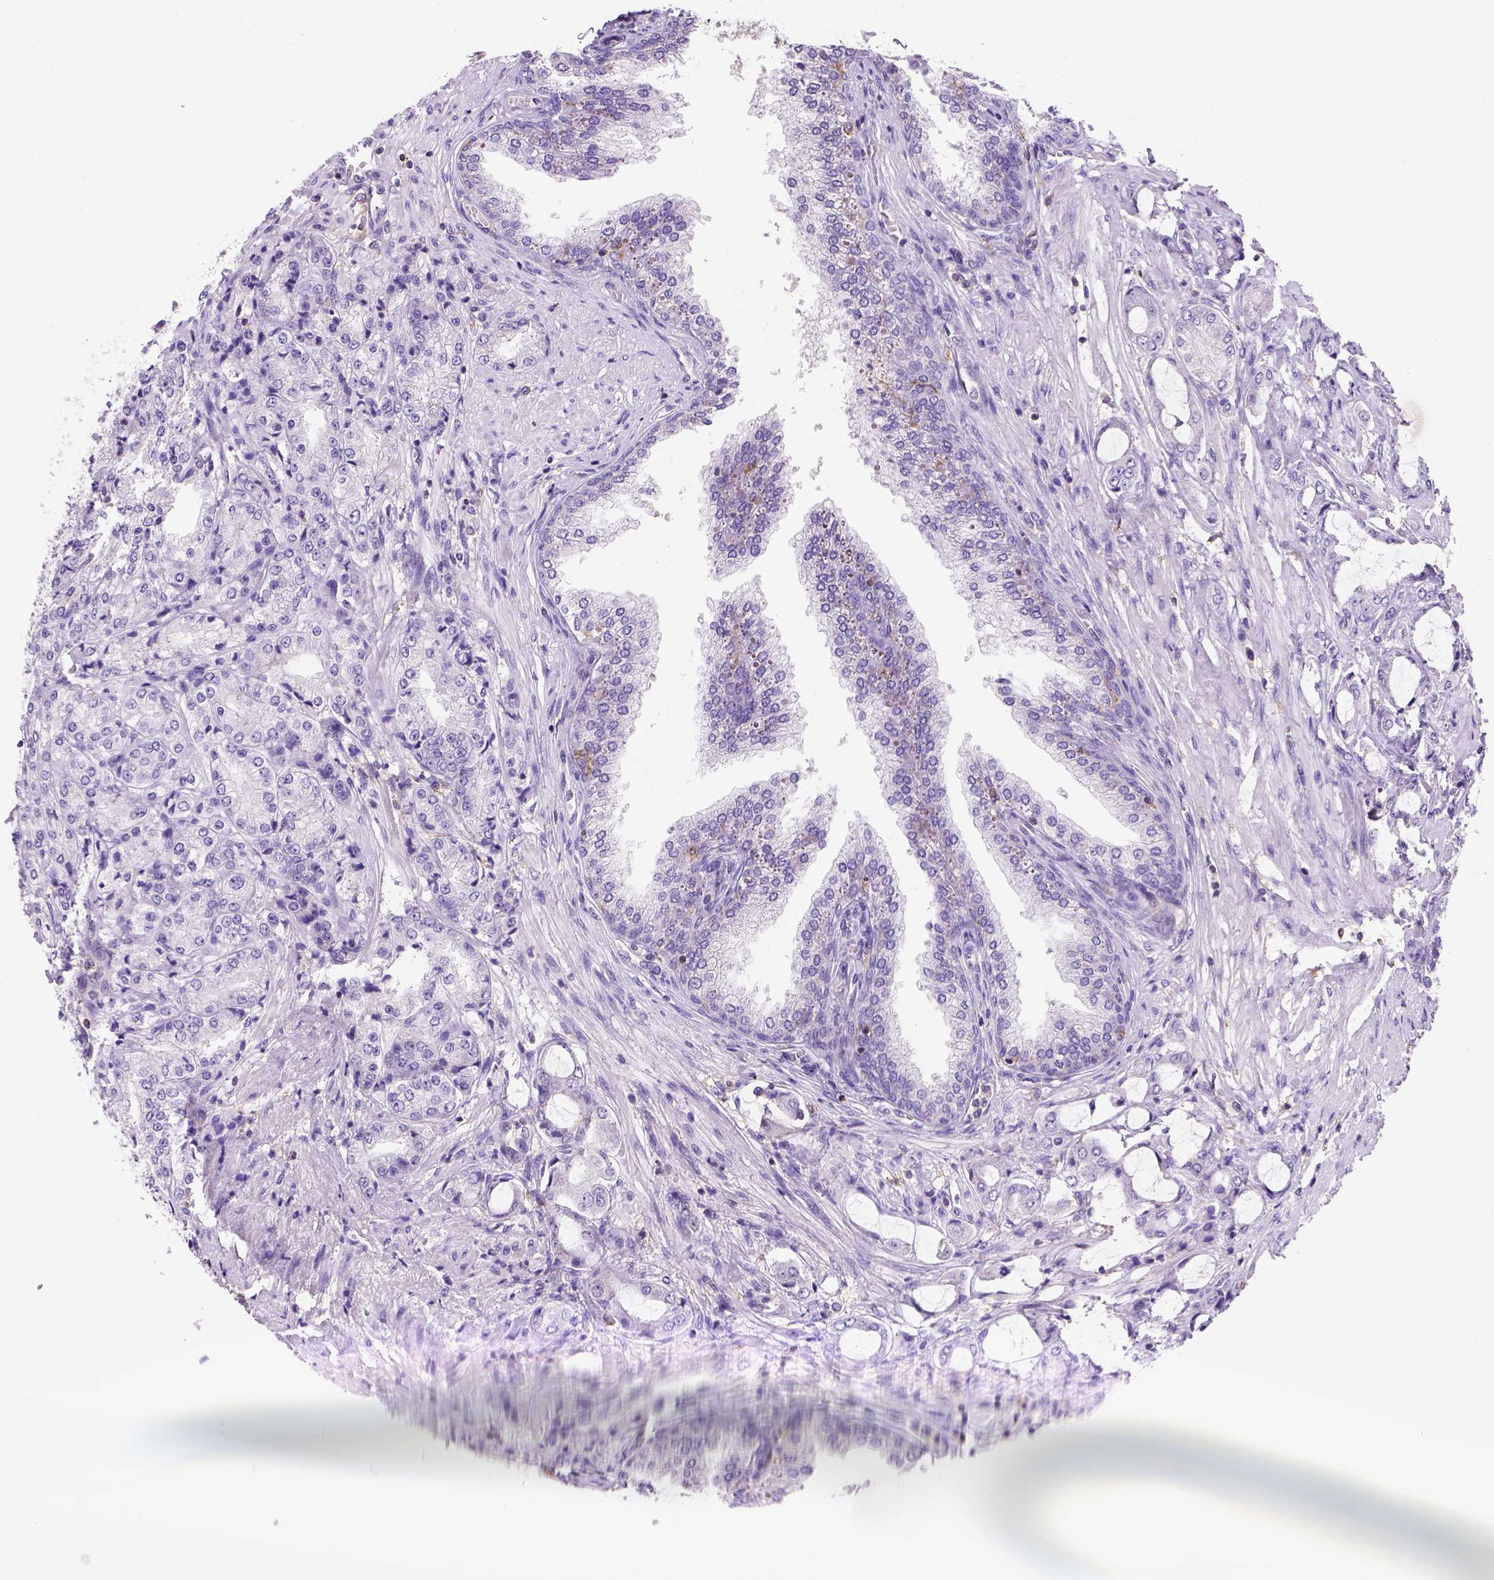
{"staining": {"intensity": "negative", "quantity": "none", "location": "none"}, "tissue": "prostate cancer", "cell_type": "Tumor cells", "image_type": "cancer", "snomed": [{"axis": "morphology", "description": "Adenocarcinoma, NOS"}, {"axis": "topography", "description": "Prostate"}], "caption": "Immunohistochemistry of human prostate cancer (adenocarcinoma) reveals no expression in tumor cells.", "gene": "INPP5D", "patient": {"sex": "male", "age": 63}}